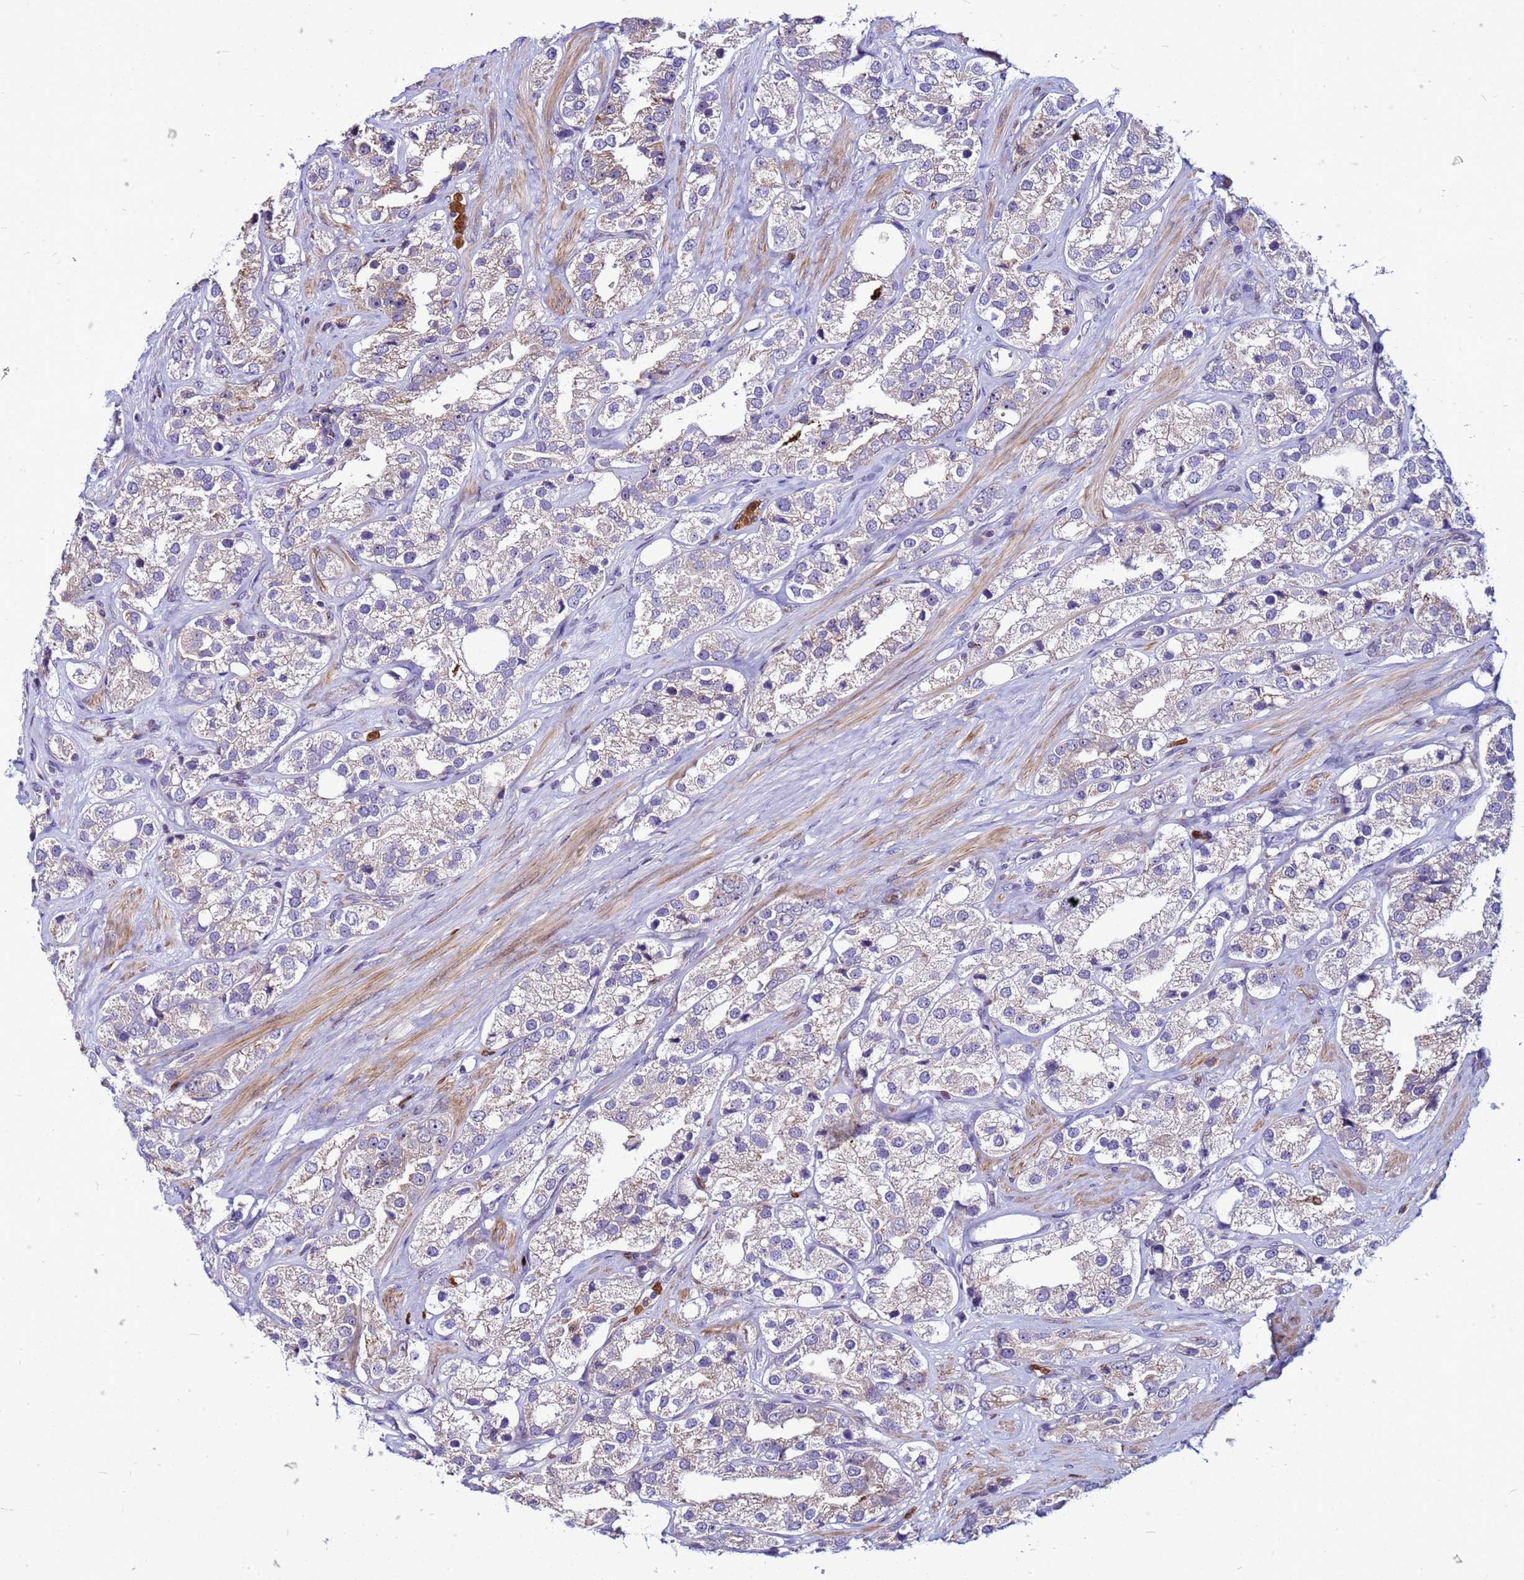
{"staining": {"intensity": "negative", "quantity": "none", "location": "none"}, "tissue": "prostate cancer", "cell_type": "Tumor cells", "image_type": "cancer", "snomed": [{"axis": "morphology", "description": "Adenocarcinoma, NOS"}, {"axis": "topography", "description": "Prostate"}], "caption": "Prostate cancer (adenocarcinoma) was stained to show a protein in brown. There is no significant staining in tumor cells. (DAB (3,3'-diaminobenzidine) IHC, high magnification).", "gene": "VPS4B", "patient": {"sex": "male", "age": 79}}